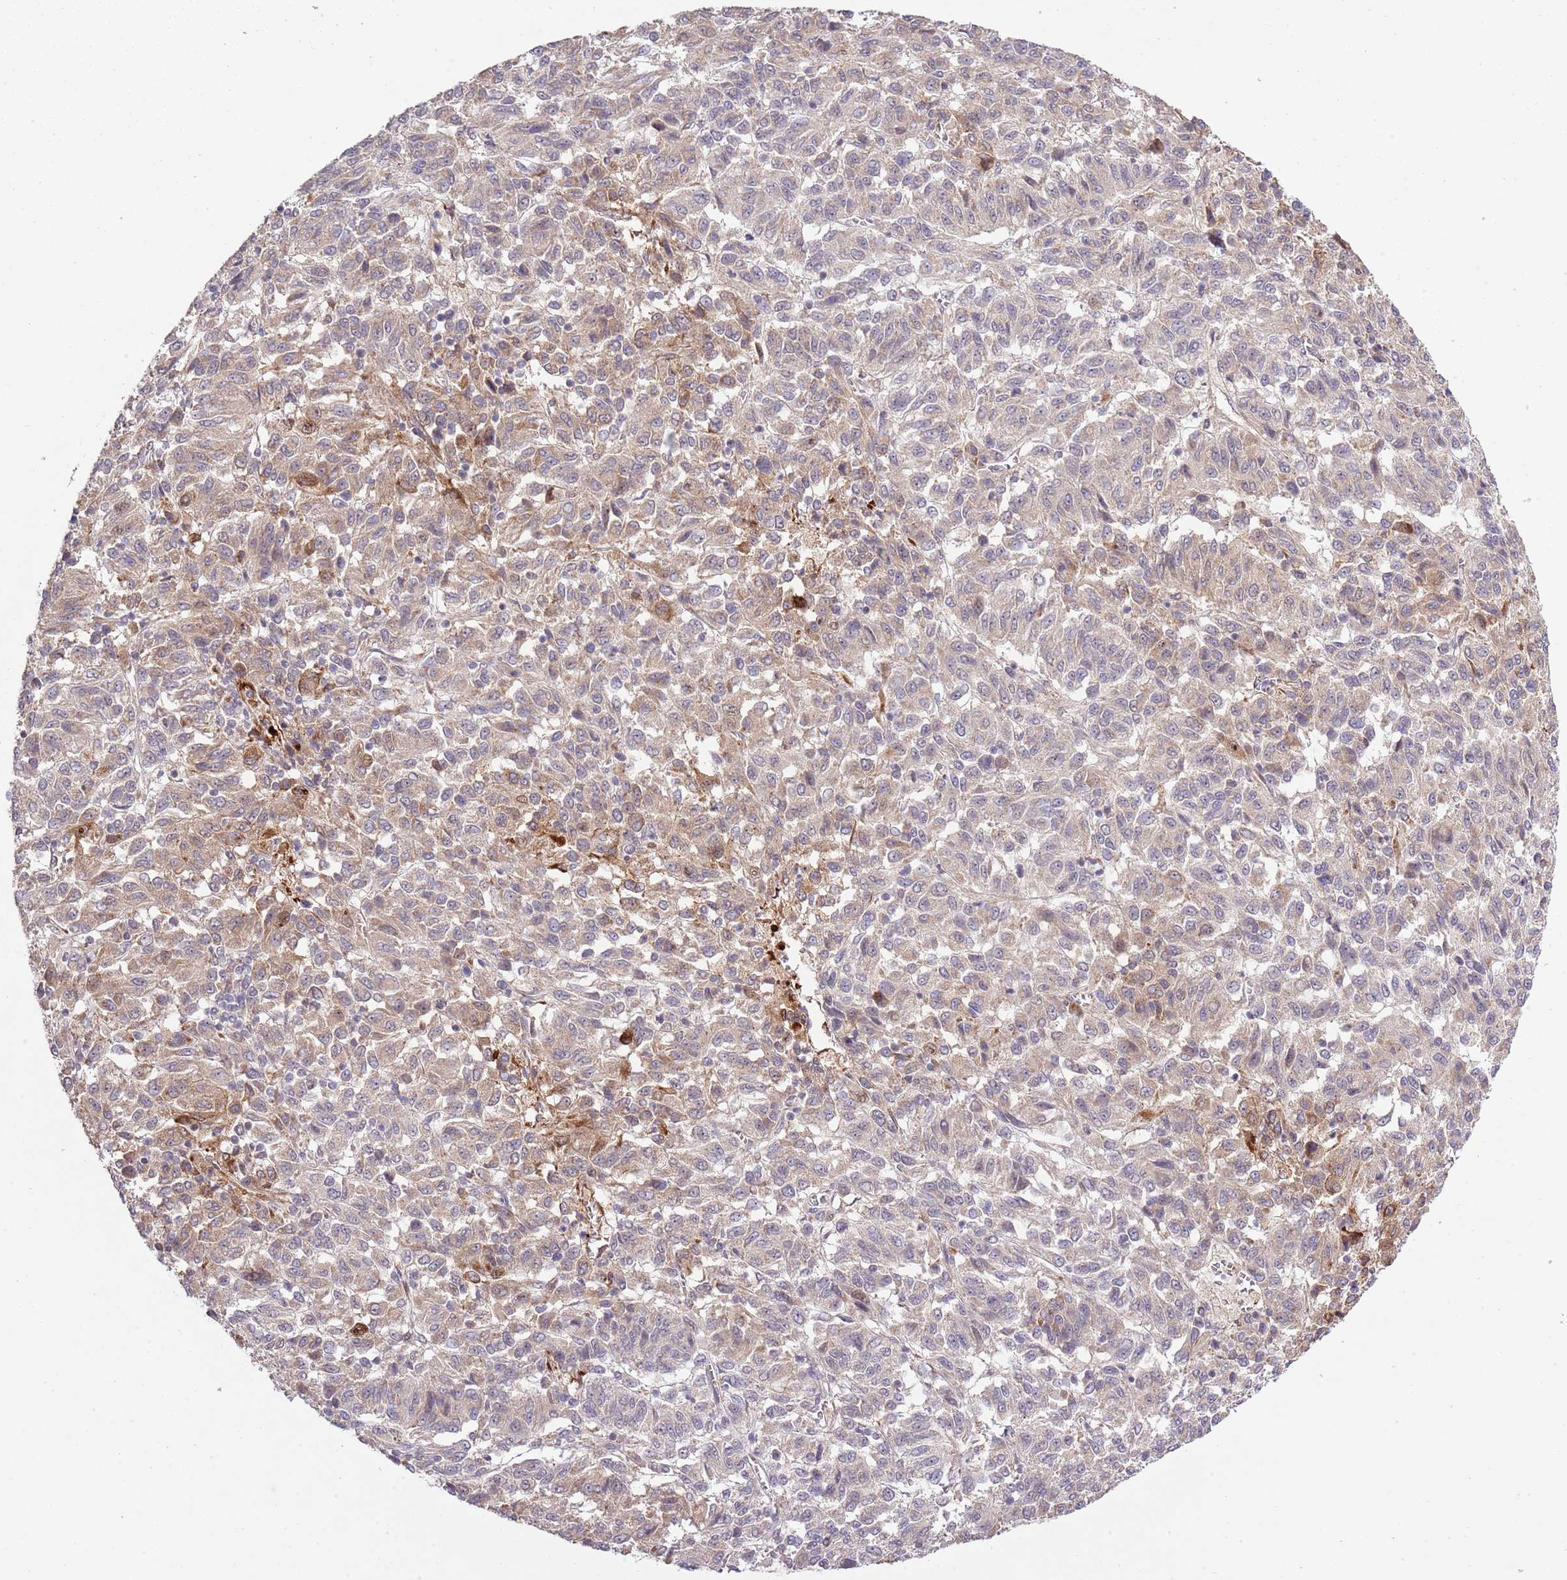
{"staining": {"intensity": "weak", "quantity": "25%-75%", "location": "cytoplasmic/membranous"}, "tissue": "melanoma", "cell_type": "Tumor cells", "image_type": "cancer", "snomed": [{"axis": "morphology", "description": "Malignant melanoma, Metastatic site"}, {"axis": "topography", "description": "Lung"}], "caption": "Approximately 25%-75% of tumor cells in human melanoma display weak cytoplasmic/membranous protein positivity as visualized by brown immunohistochemical staining.", "gene": "IVD", "patient": {"sex": "male", "age": 64}}